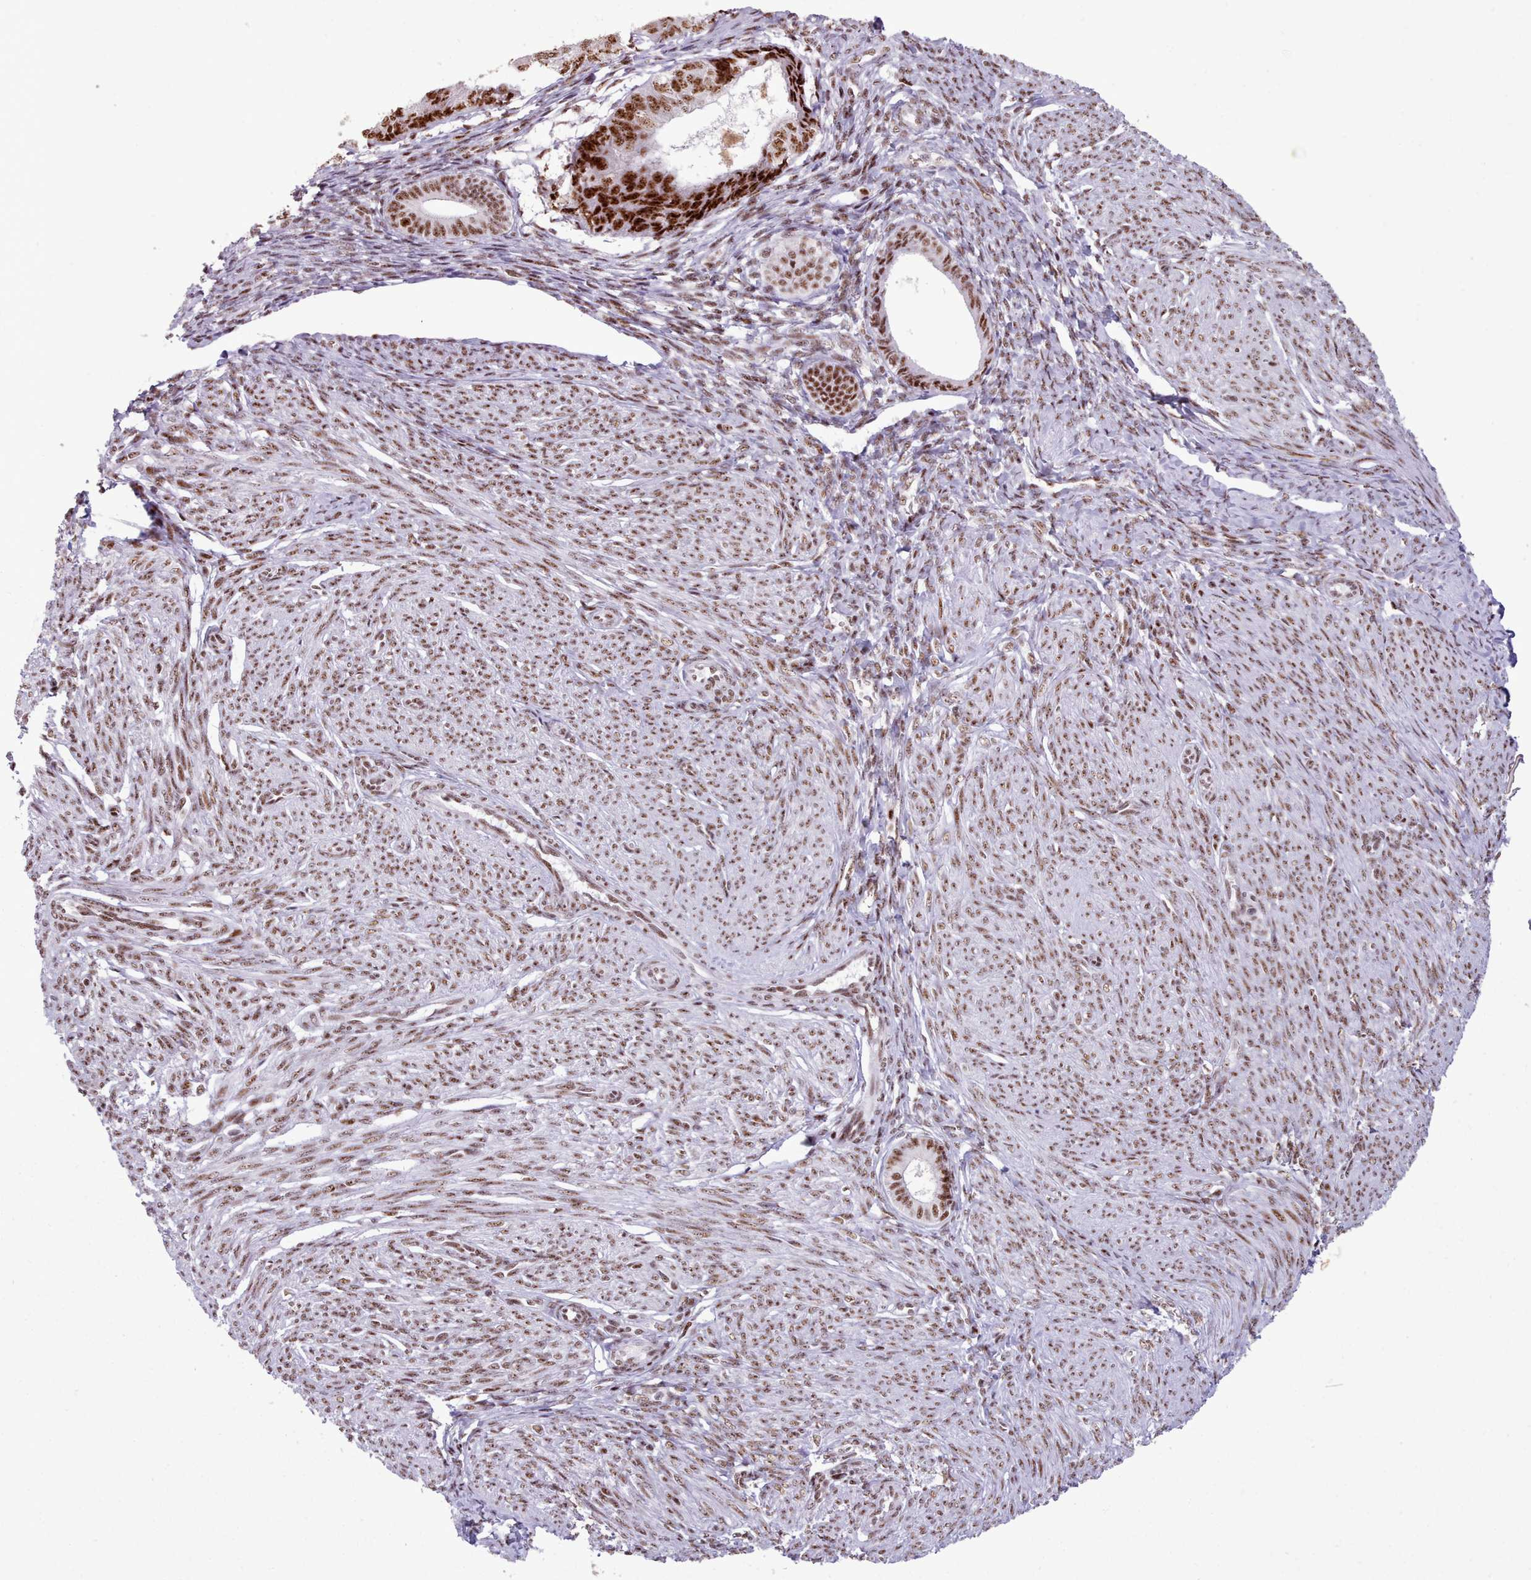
{"staining": {"intensity": "strong", "quantity": ">75%", "location": "nuclear"}, "tissue": "endometrial cancer", "cell_type": "Tumor cells", "image_type": "cancer", "snomed": [{"axis": "morphology", "description": "Adenocarcinoma, NOS"}, {"axis": "topography", "description": "Endometrium"}], "caption": "Immunohistochemistry (DAB (3,3'-diaminobenzidine)) staining of human adenocarcinoma (endometrial) displays strong nuclear protein staining in approximately >75% of tumor cells.", "gene": "TMEM35B", "patient": {"sex": "female", "age": 87}}